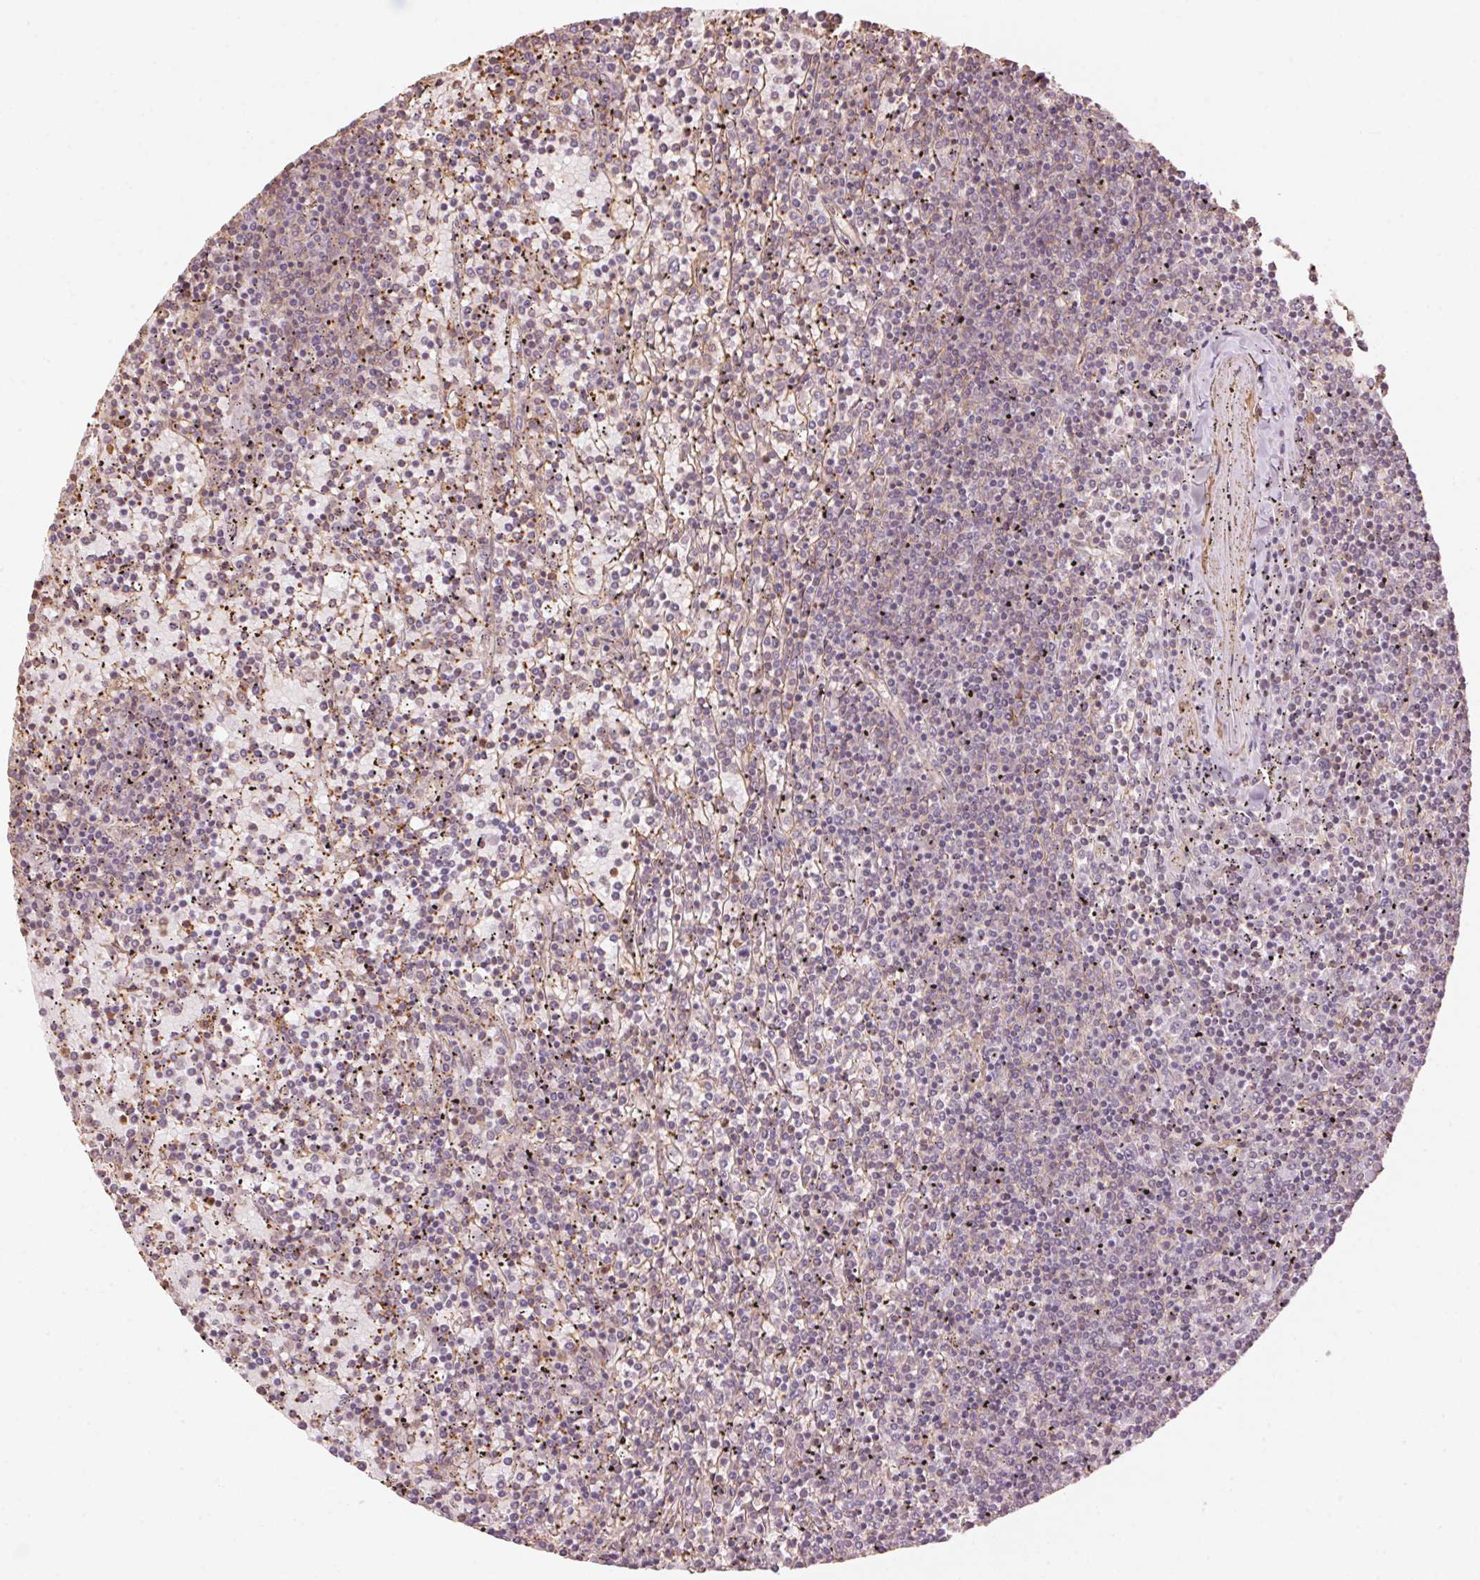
{"staining": {"intensity": "negative", "quantity": "none", "location": "none"}, "tissue": "lymphoma", "cell_type": "Tumor cells", "image_type": "cancer", "snomed": [{"axis": "morphology", "description": "Malignant lymphoma, non-Hodgkin's type, Low grade"}, {"axis": "topography", "description": "Spleen"}], "caption": "Immunohistochemistry (IHC) image of neoplastic tissue: human malignant lymphoma, non-Hodgkin's type (low-grade) stained with DAB exhibits no significant protein expression in tumor cells. The staining was performed using DAB to visualize the protein expression in brown, while the nuclei were stained in blue with hematoxylin (Magnification: 20x).", "gene": "QDPR", "patient": {"sex": "female", "age": 77}}